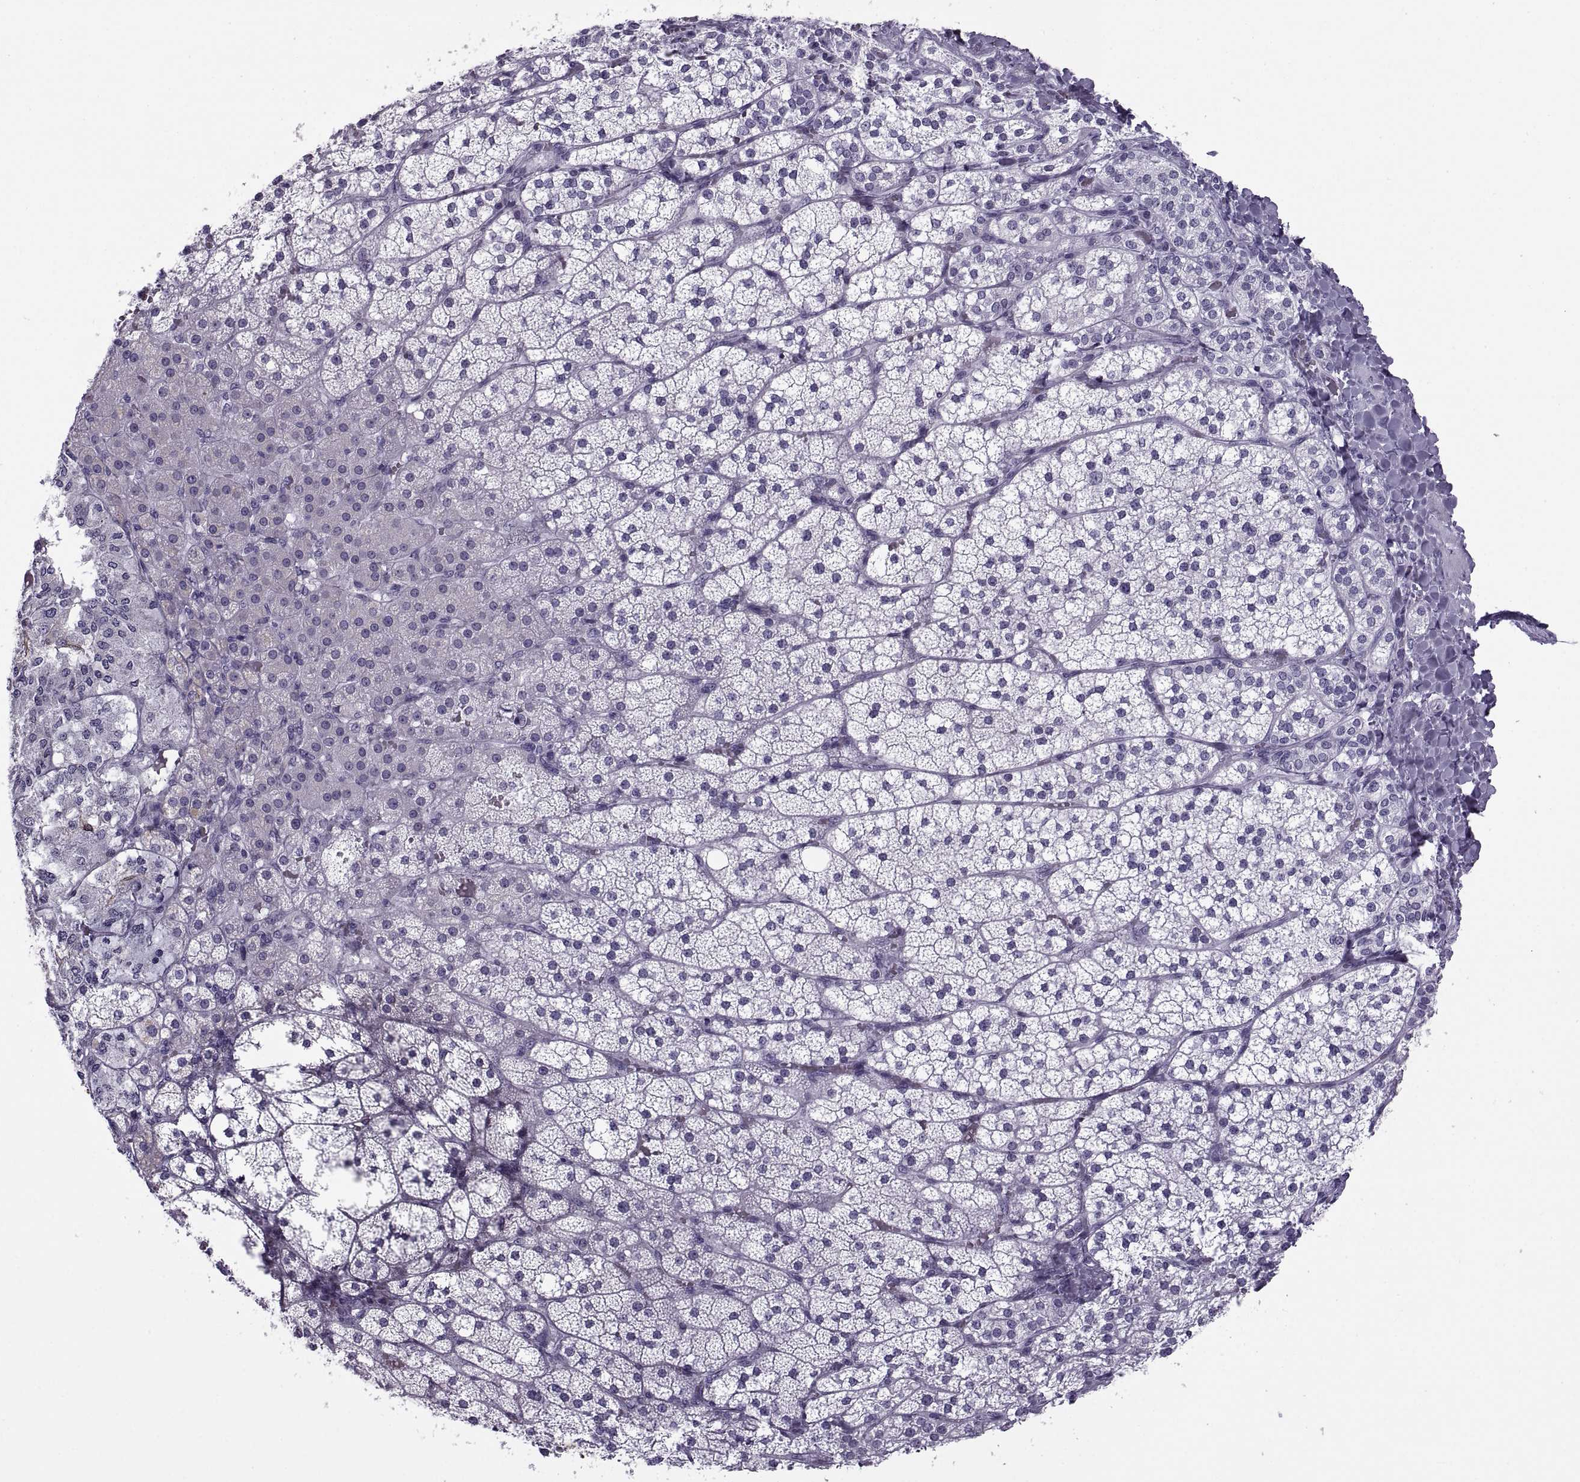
{"staining": {"intensity": "negative", "quantity": "none", "location": "none"}, "tissue": "adrenal gland", "cell_type": "Glandular cells", "image_type": "normal", "snomed": [{"axis": "morphology", "description": "Normal tissue, NOS"}, {"axis": "topography", "description": "Adrenal gland"}], "caption": "The photomicrograph demonstrates no staining of glandular cells in benign adrenal gland. (DAB (3,3'-diaminobenzidine) IHC with hematoxylin counter stain).", "gene": "RLBP1", "patient": {"sex": "male", "age": 53}}